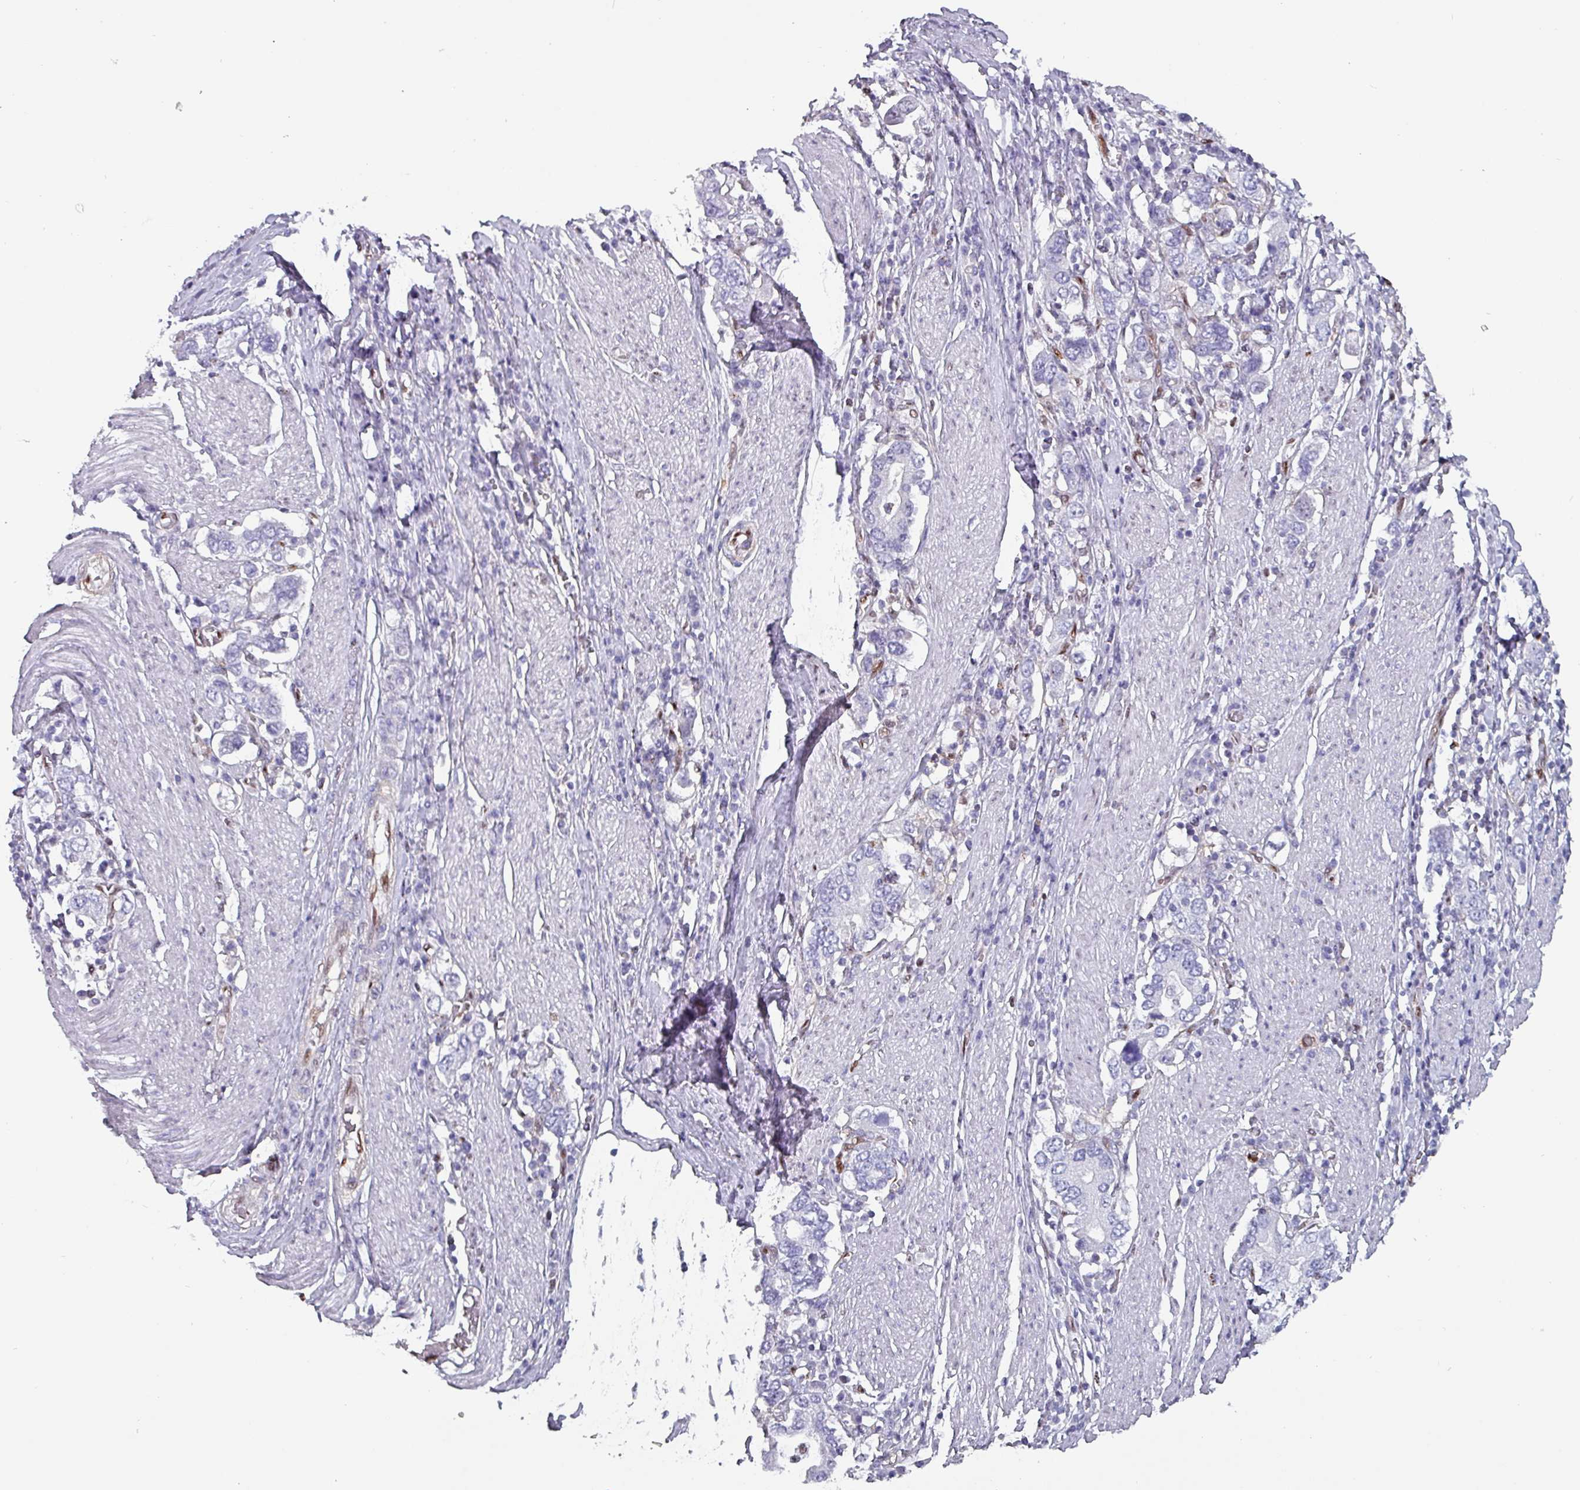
{"staining": {"intensity": "negative", "quantity": "none", "location": "none"}, "tissue": "stomach cancer", "cell_type": "Tumor cells", "image_type": "cancer", "snomed": [{"axis": "morphology", "description": "Adenocarcinoma, NOS"}, {"axis": "topography", "description": "Stomach, upper"}, {"axis": "topography", "description": "Stomach"}], "caption": "The micrograph shows no significant expression in tumor cells of stomach cancer (adenocarcinoma).", "gene": "ZNF816-ZNF321P", "patient": {"sex": "male", "age": 62}}